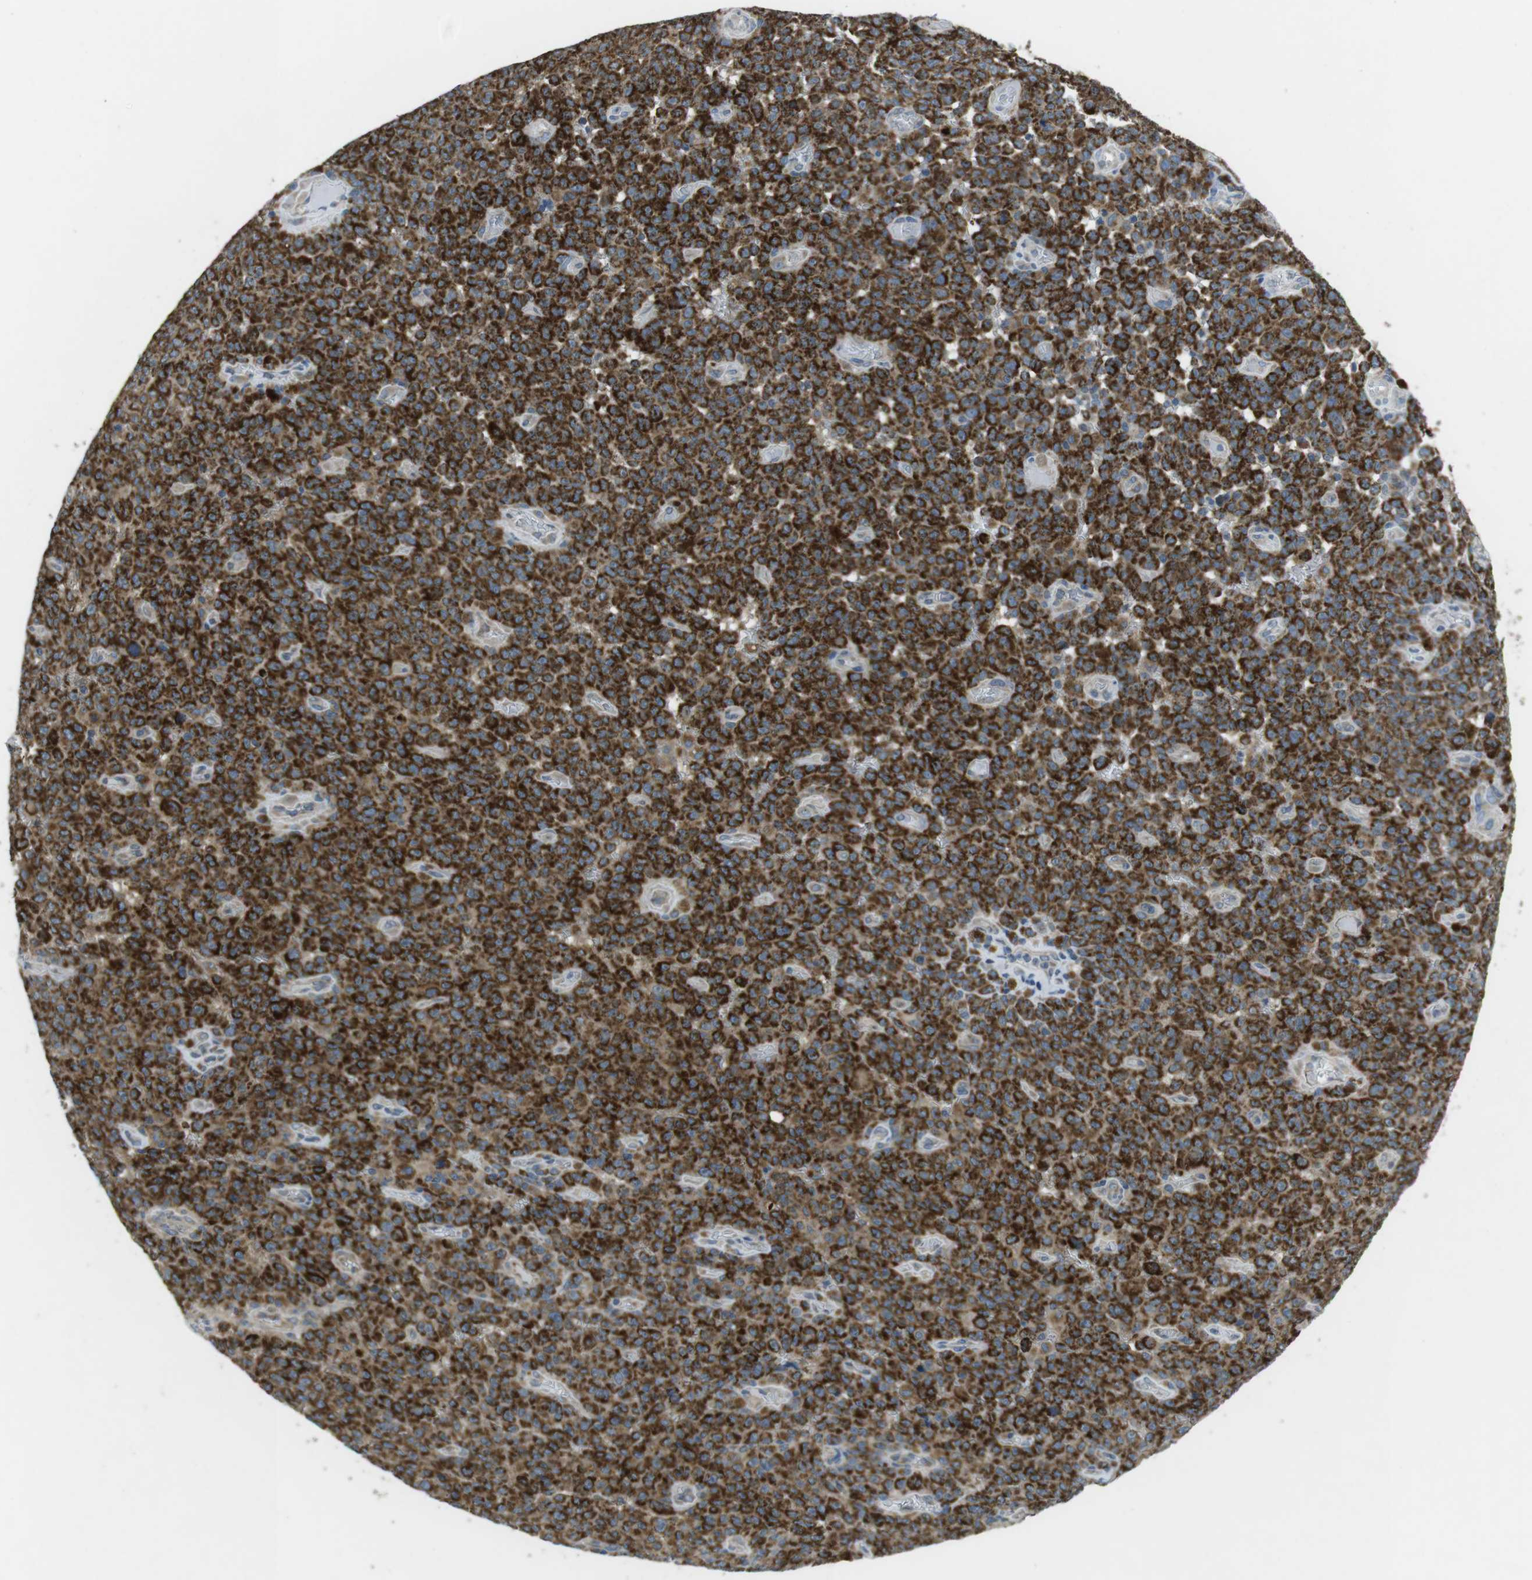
{"staining": {"intensity": "strong", "quantity": ">75%", "location": "cytoplasmic/membranous"}, "tissue": "melanoma", "cell_type": "Tumor cells", "image_type": "cancer", "snomed": [{"axis": "morphology", "description": "Malignant melanoma, NOS"}, {"axis": "topography", "description": "Skin"}], "caption": "Melanoma stained for a protein (brown) demonstrates strong cytoplasmic/membranous positive expression in approximately >75% of tumor cells.", "gene": "BACE1", "patient": {"sex": "female", "age": 82}}